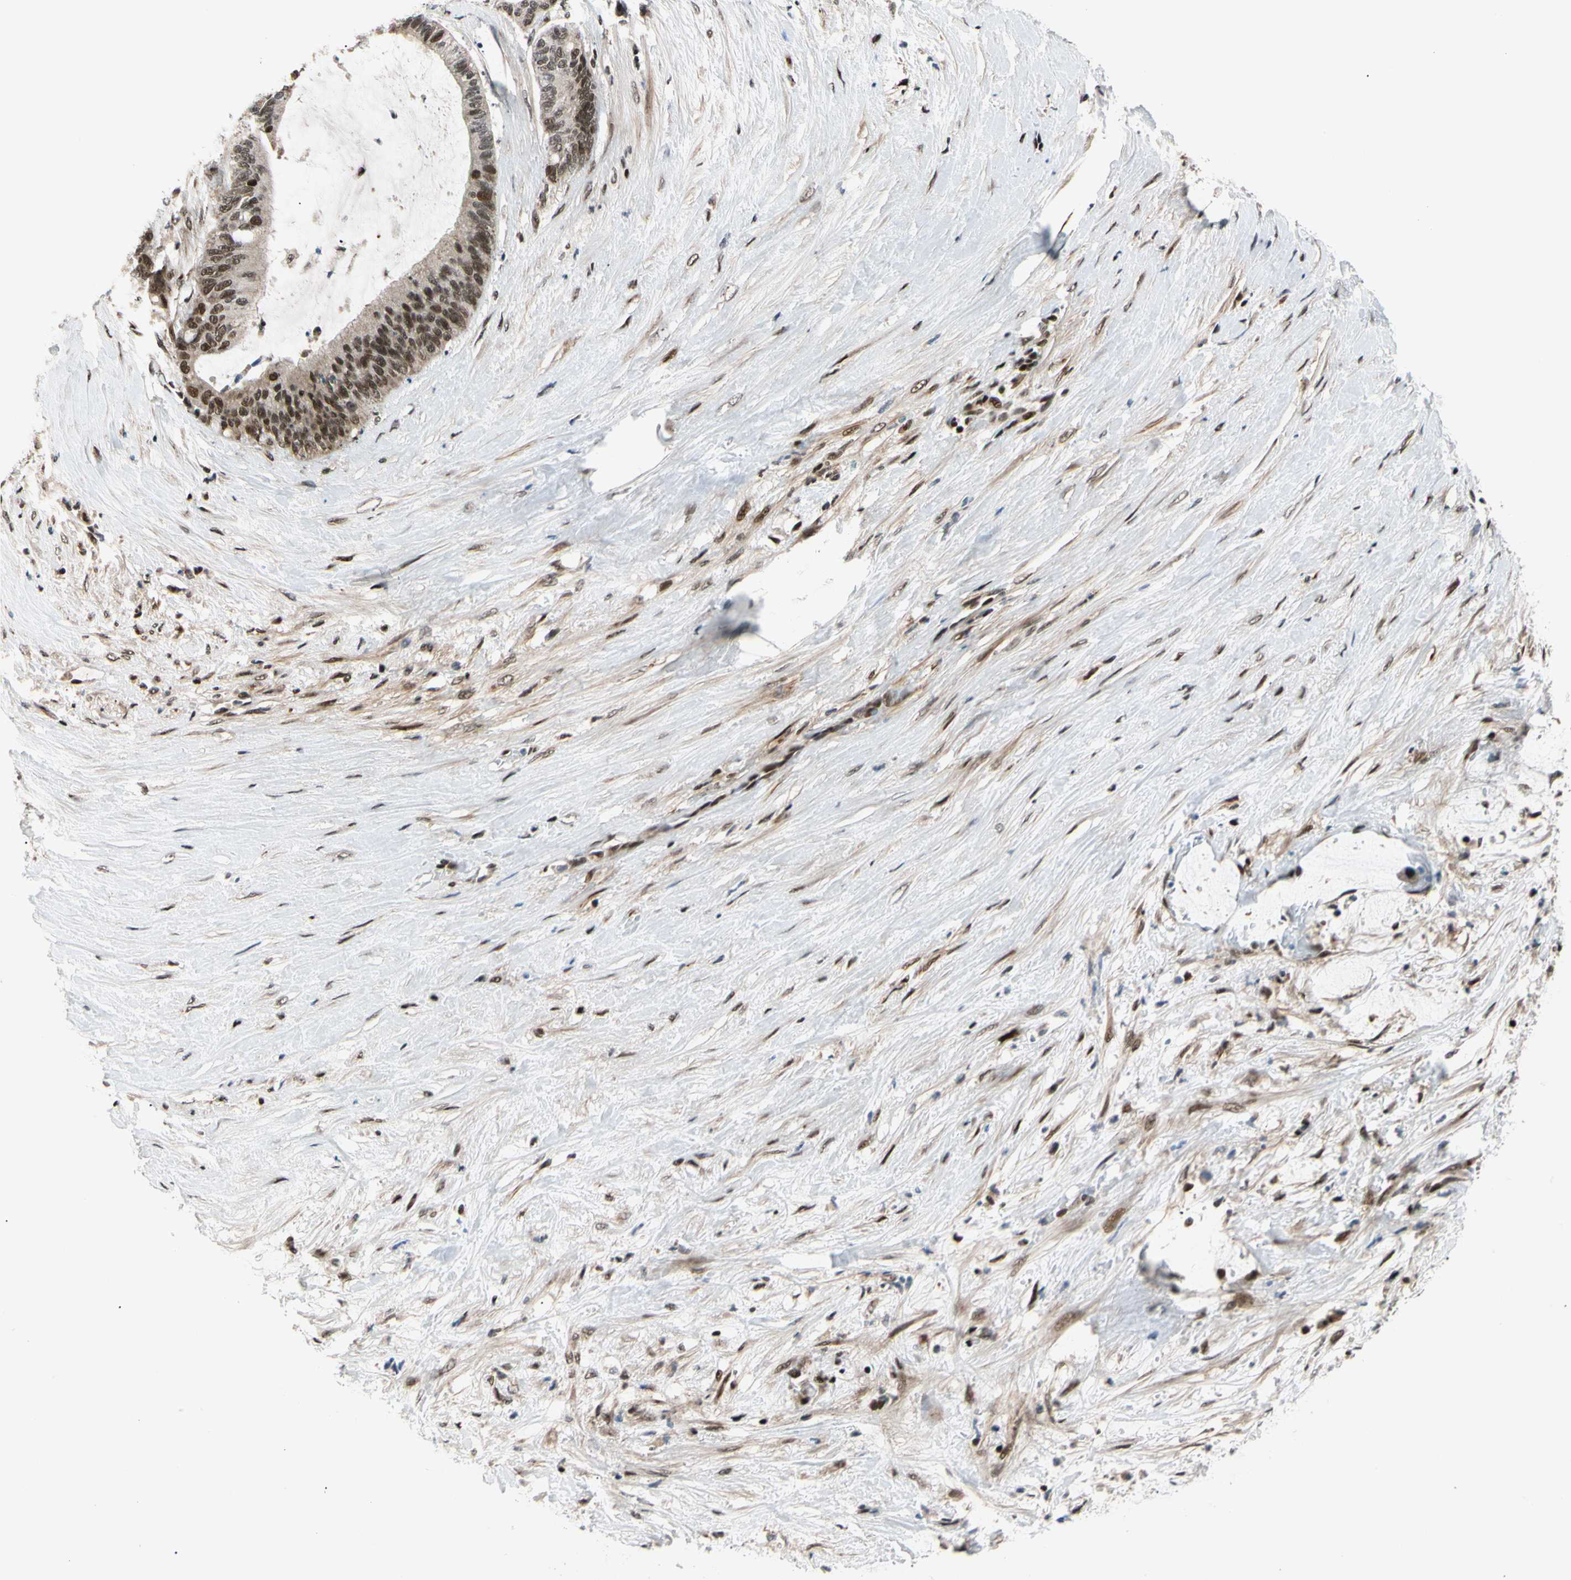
{"staining": {"intensity": "moderate", "quantity": ">75%", "location": "nuclear"}, "tissue": "liver cancer", "cell_type": "Tumor cells", "image_type": "cancer", "snomed": [{"axis": "morphology", "description": "Cholangiocarcinoma"}, {"axis": "topography", "description": "Liver"}], "caption": "Protein analysis of liver cholangiocarcinoma tissue shows moderate nuclear expression in about >75% of tumor cells.", "gene": "E2F1", "patient": {"sex": "female", "age": 73}}